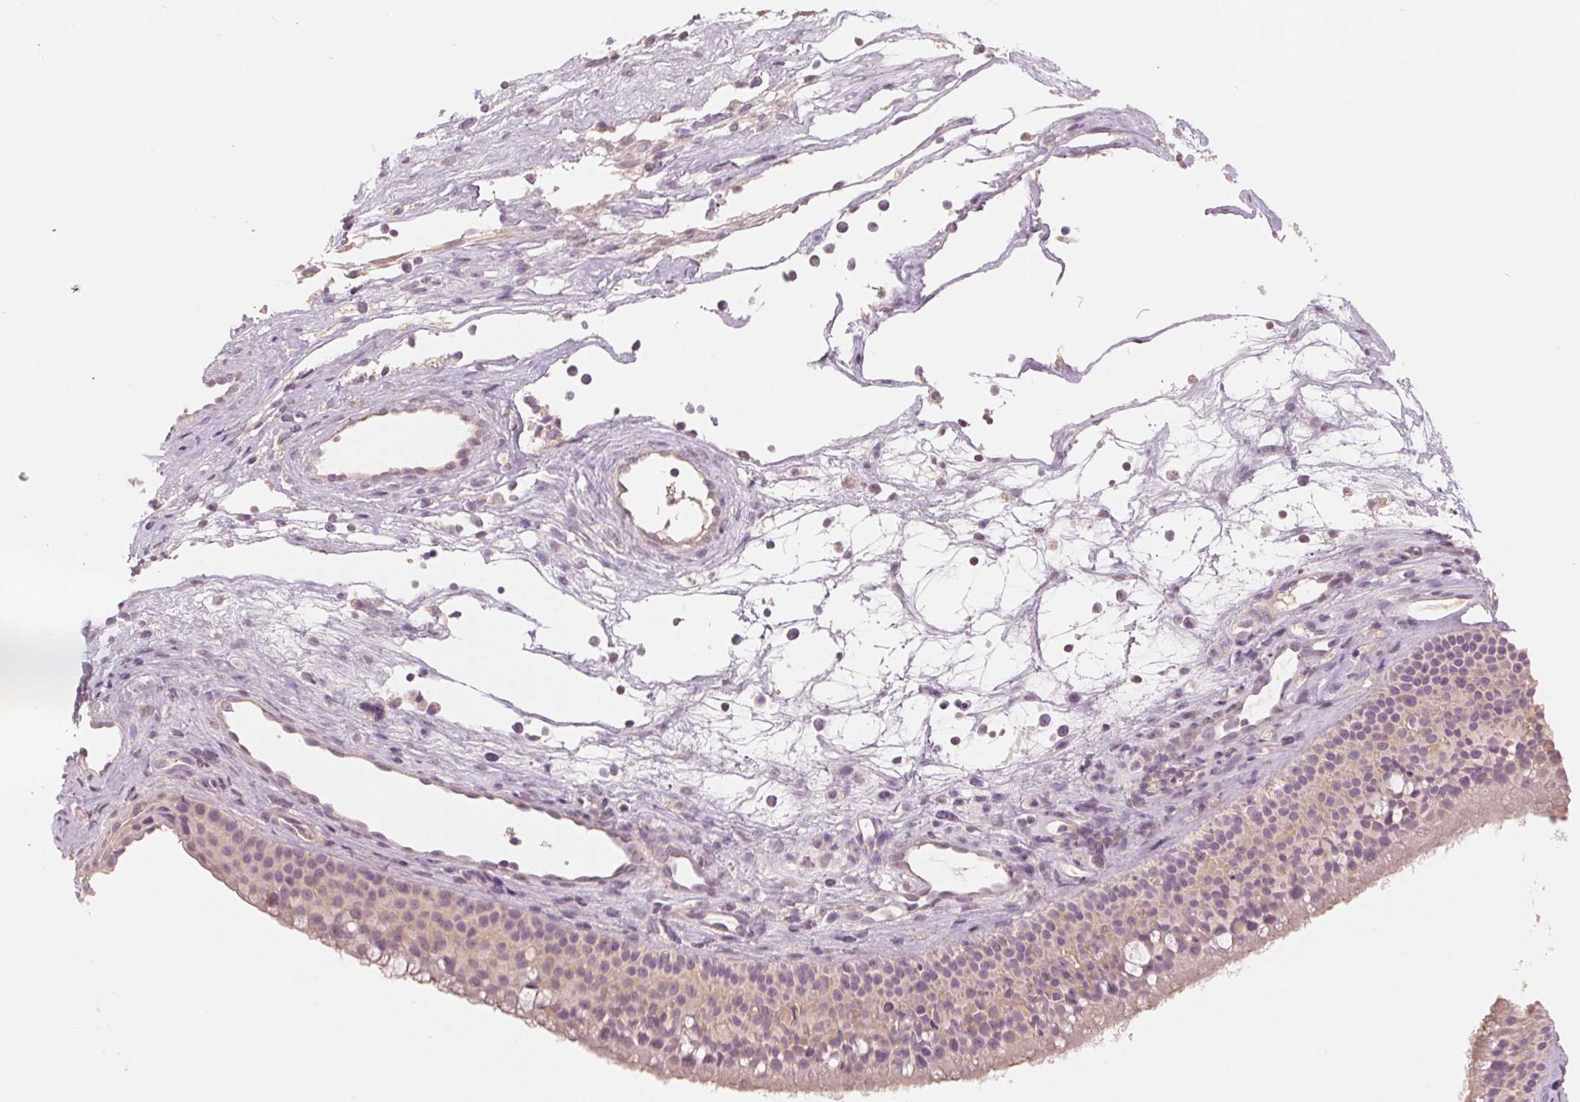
{"staining": {"intensity": "moderate", "quantity": "<25%", "location": "cytoplasmic/membranous"}, "tissue": "nasopharynx", "cell_type": "Respiratory epithelial cells", "image_type": "normal", "snomed": [{"axis": "morphology", "description": "Normal tissue, NOS"}, {"axis": "topography", "description": "Nasopharynx"}], "caption": "Immunohistochemical staining of normal nasopharynx exhibits low levels of moderate cytoplasmic/membranous staining in about <25% of respiratory epithelial cells. (DAB (3,3'-diaminobenzidine) = brown stain, brightfield microscopy at high magnification).", "gene": "AQP8", "patient": {"sex": "male", "age": 68}}